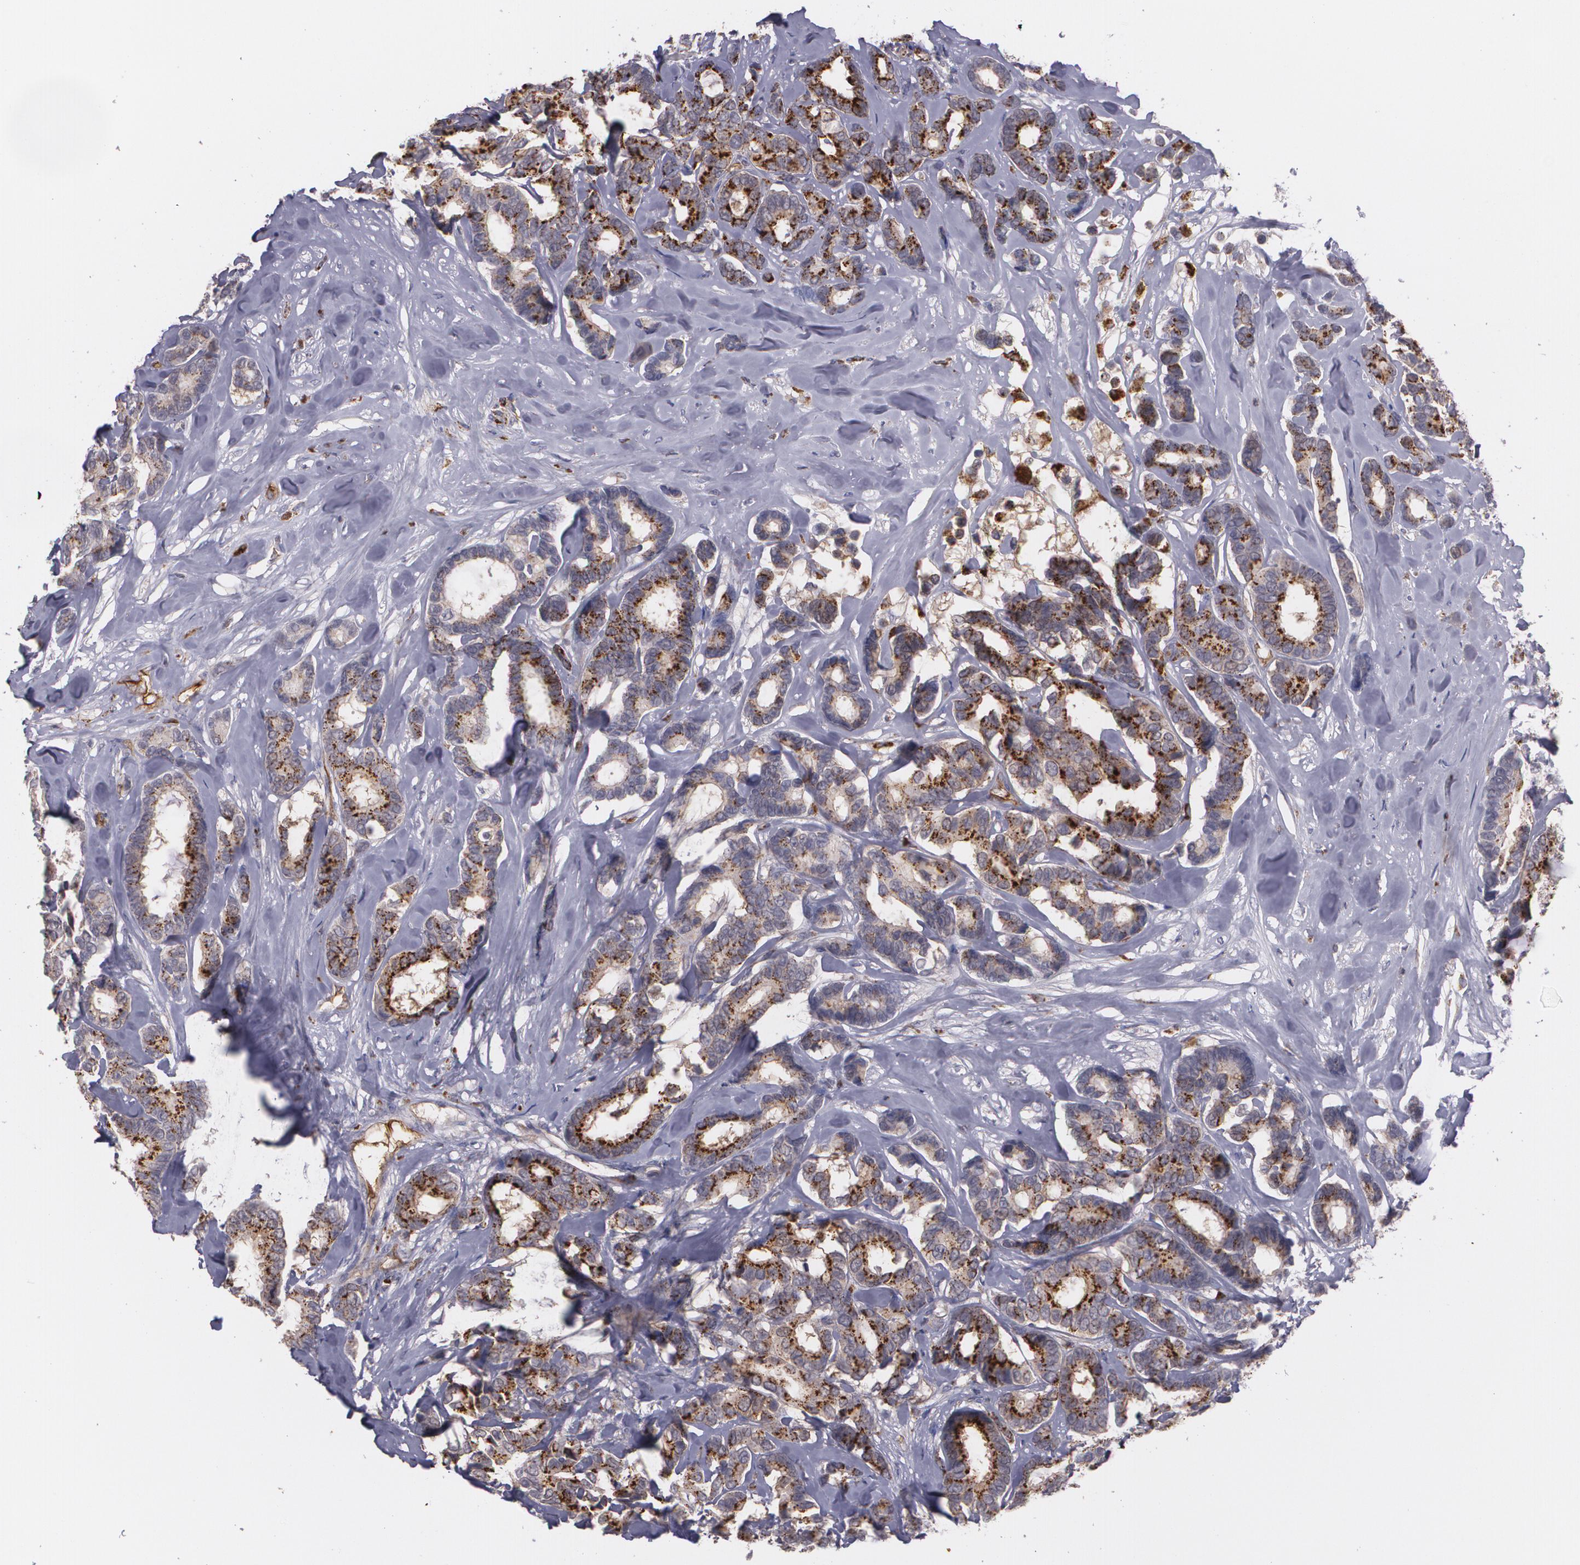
{"staining": {"intensity": "moderate", "quantity": ">75%", "location": "cytoplasmic/membranous"}, "tissue": "breast cancer", "cell_type": "Tumor cells", "image_type": "cancer", "snomed": [{"axis": "morphology", "description": "Duct carcinoma"}, {"axis": "topography", "description": "Breast"}], "caption": "Brown immunohistochemical staining in breast intraductal carcinoma exhibits moderate cytoplasmic/membranous expression in about >75% of tumor cells.", "gene": "ACE", "patient": {"sex": "female", "age": 87}}